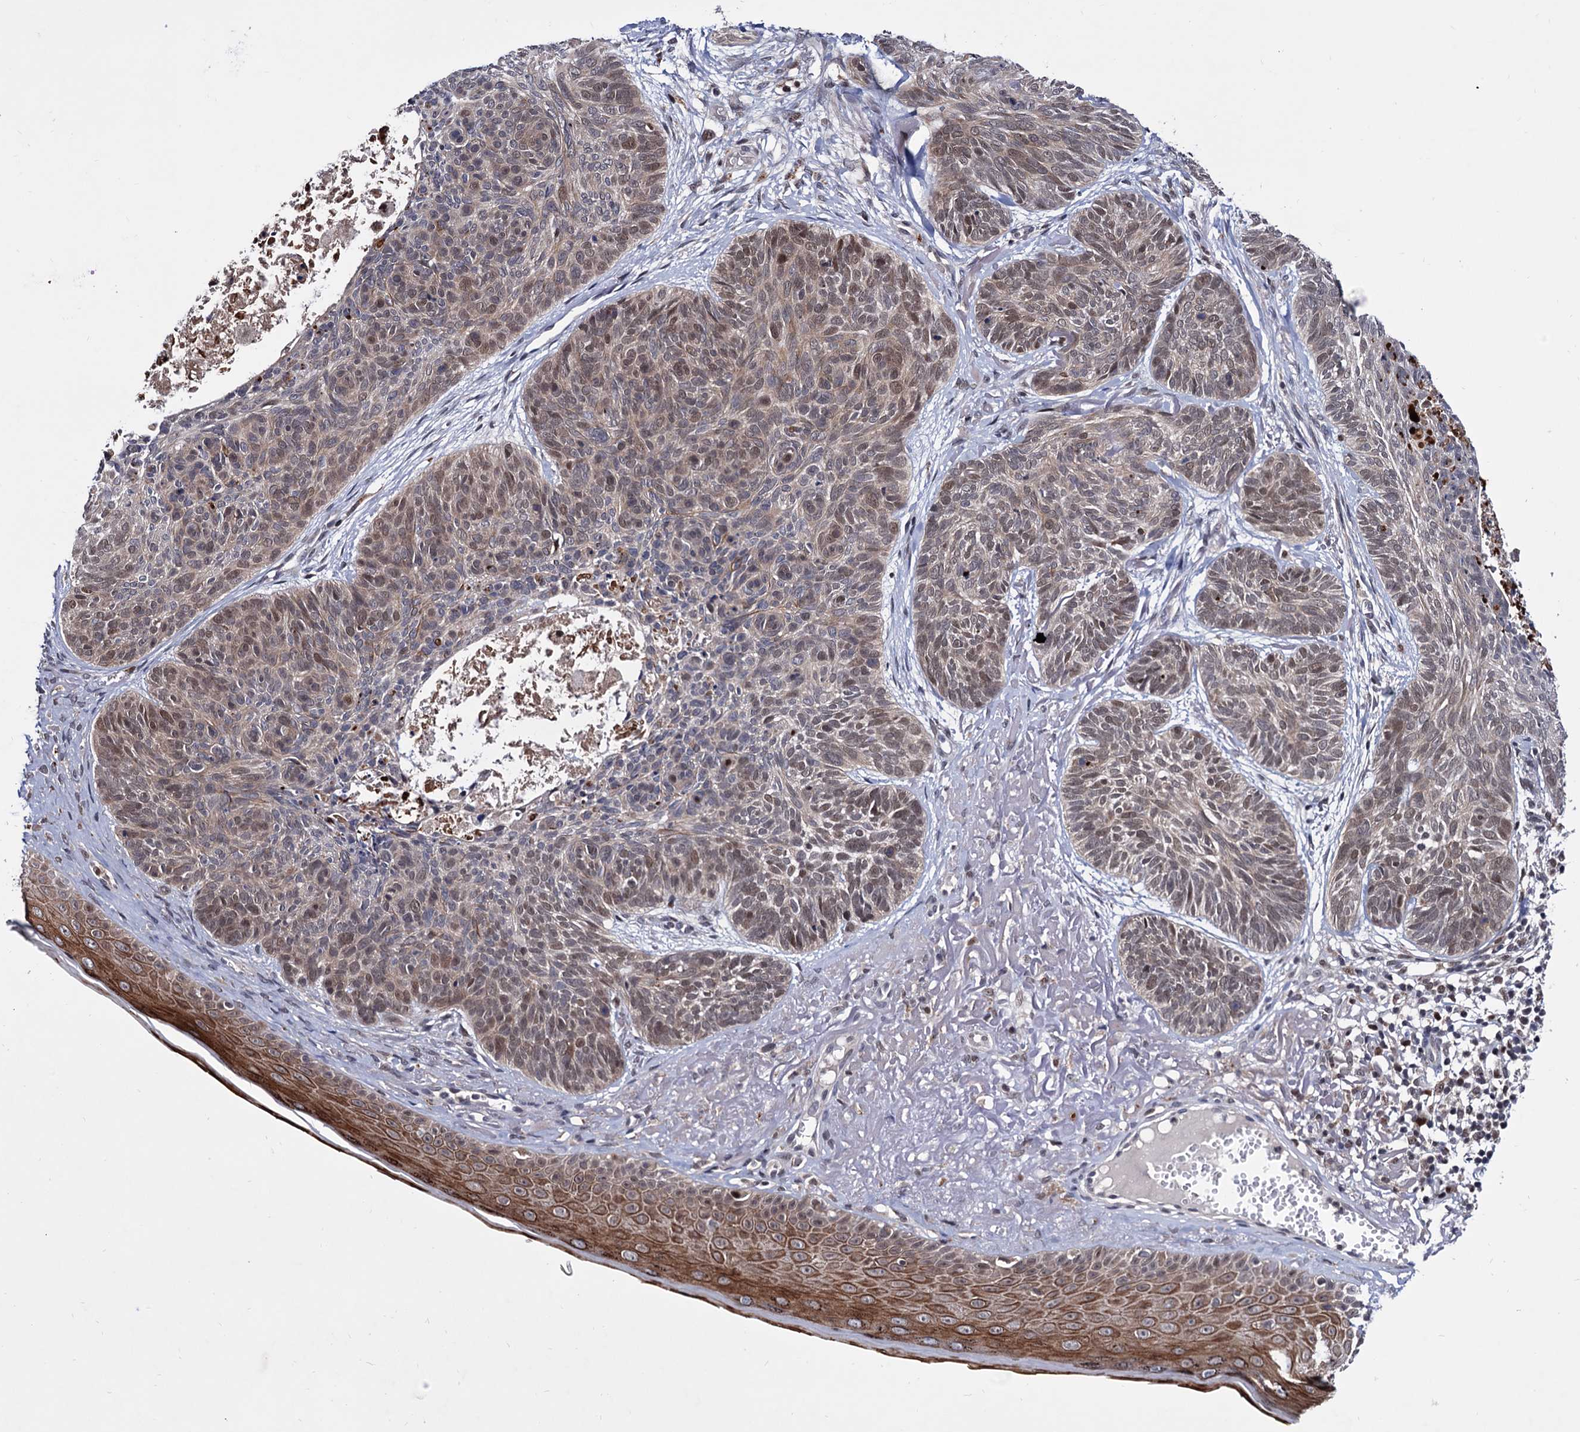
{"staining": {"intensity": "weak", "quantity": "25%-75%", "location": "nuclear"}, "tissue": "skin cancer", "cell_type": "Tumor cells", "image_type": "cancer", "snomed": [{"axis": "morphology", "description": "Normal tissue, NOS"}, {"axis": "morphology", "description": "Basal cell carcinoma"}, {"axis": "topography", "description": "Skin"}], "caption": "Protein expression analysis of basal cell carcinoma (skin) displays weak nuclear expression in approximately 25%-75% of tumor cells.", "gene": "RNASEH2B", "patient": {"sex": "male", "age": 66}}